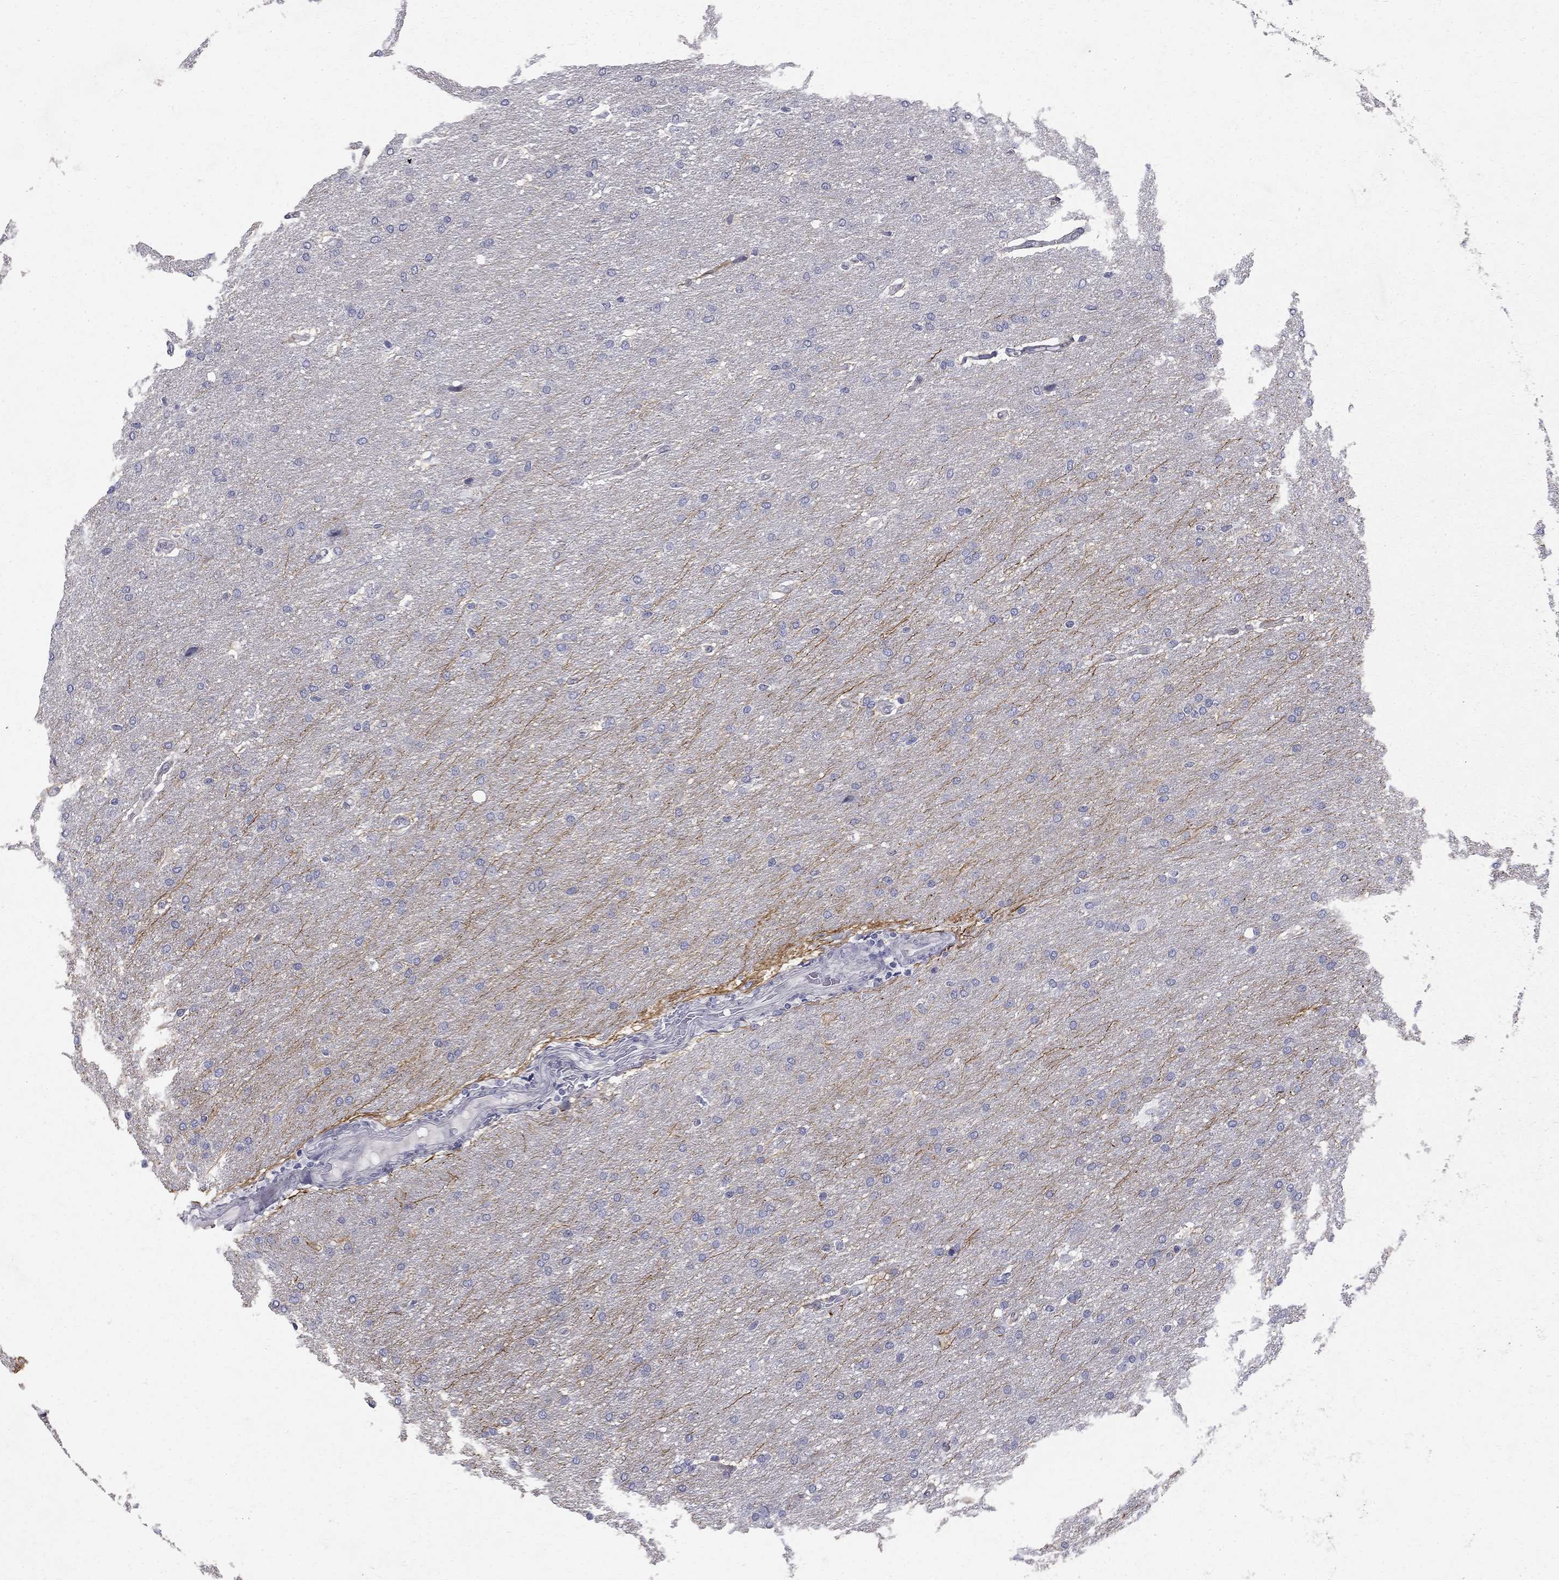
{"staining": {"intensity": "negative", "quantity": "none", "location": "none"}, "tissue": "glioma", "cell_type": "Tumor cells", "image_type": "cancer", "snomed": [{"axis": "morphology", "description": "Glioma, malignant, Low grade"}, {"axis": "topography", "description": "Brain"}], "caption": "A high-resolution photomicrograph shows IHC staining of glioma, which shows no significant staining in tumor cells. Nuclei are stained in blue.", "gene": "CLIC6", "patient": {"sex": "female", "age": 37}}